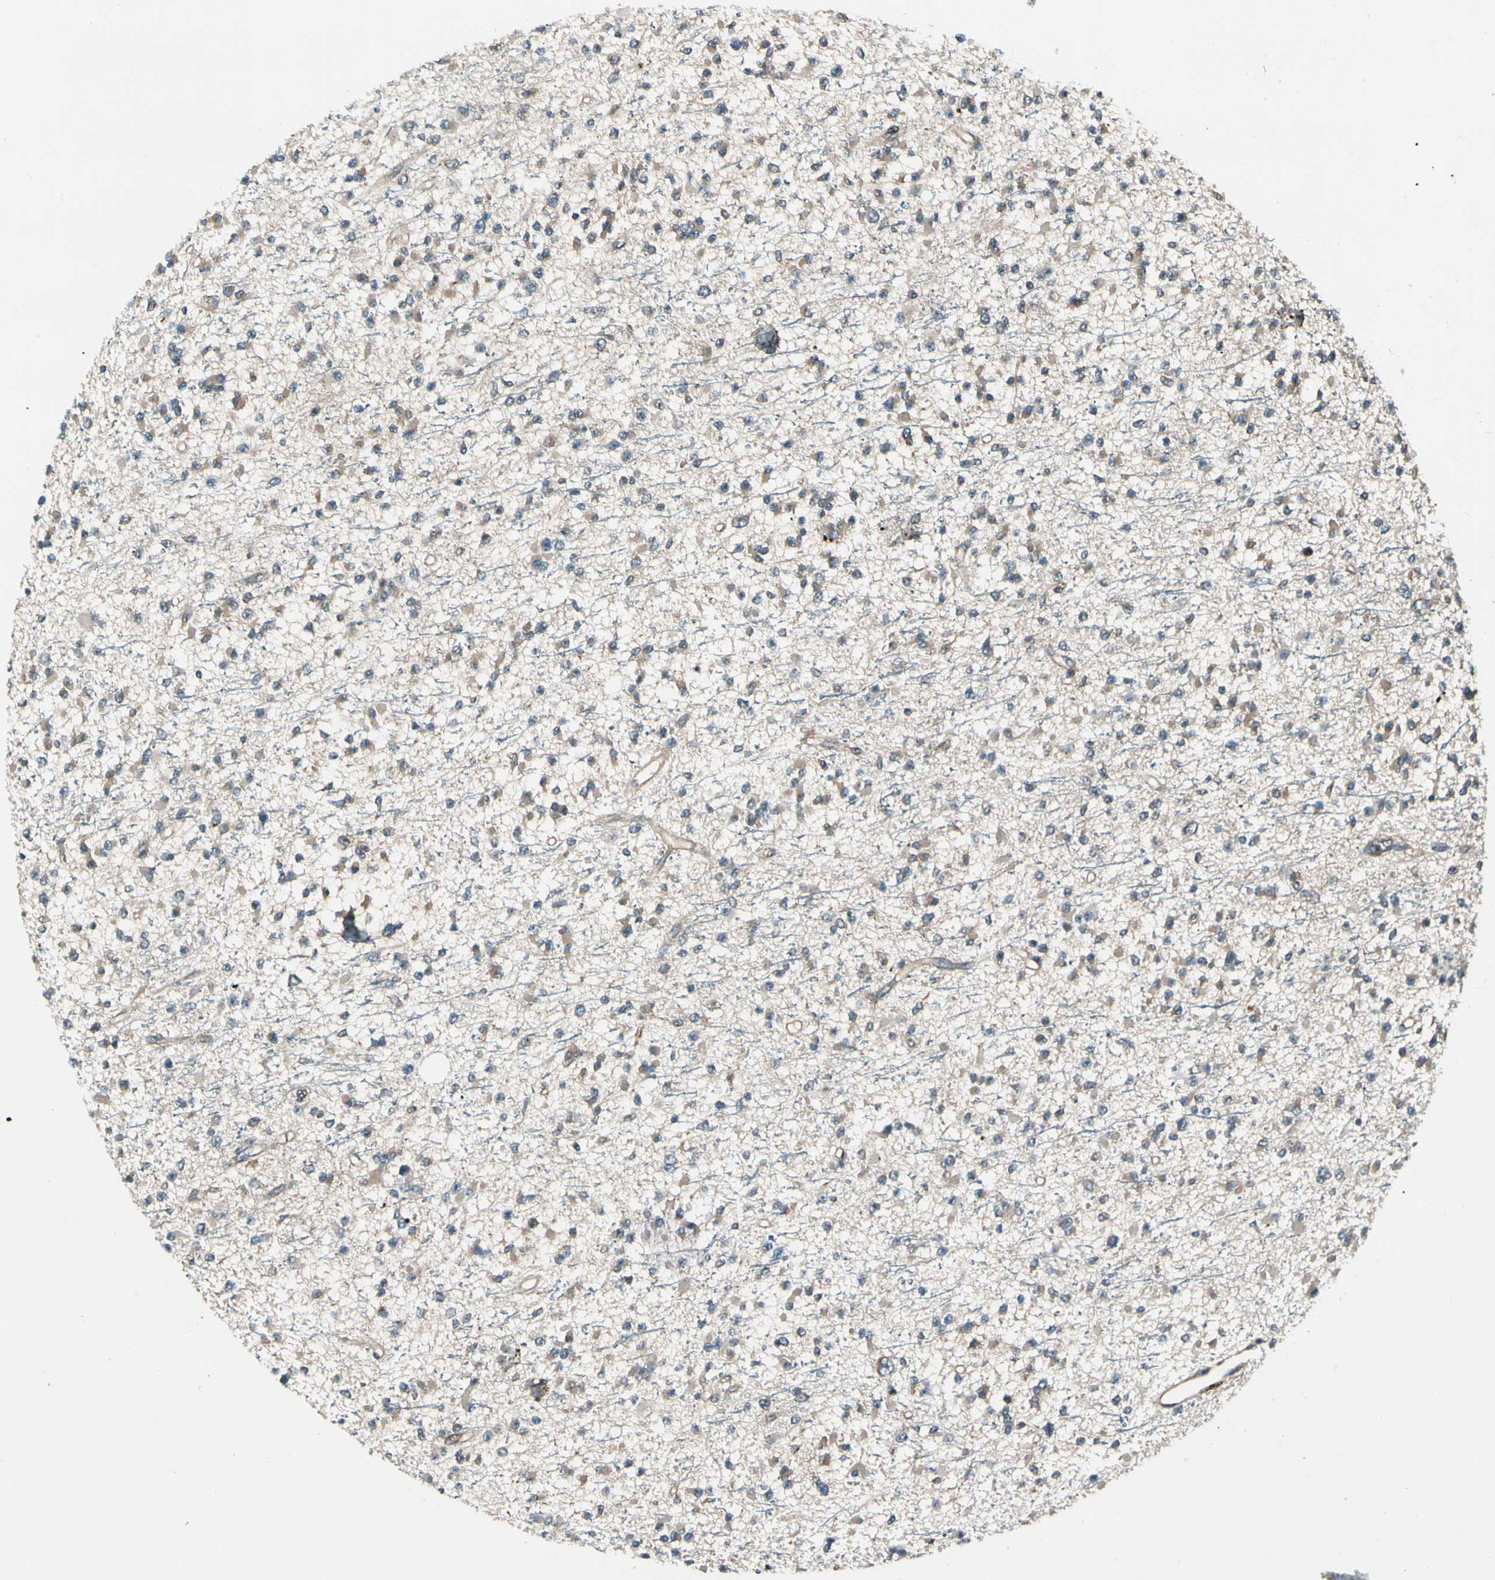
{"staining": {"intensity": "weak", "quantity": ">75%", "location": "cytoplasmic/membranous"}, "tissue": "glioma", "cell_type": "Tumor cells", "image_type": "cancer", "snomed": [{"axis": "morphology", "description": "Glioma, malignant, Low grade"}, {"axis": "topography", "description": "Brain"}], "caption": "This is a micrograph of immunohistochemistry (IHC) staining of malignant glioma (low-grade), which shows weak positivity in the cytoplasmic/membranous of tumor cells.", "gene": "ROCK2", "patient": {"sex": "female", "age": 22}}